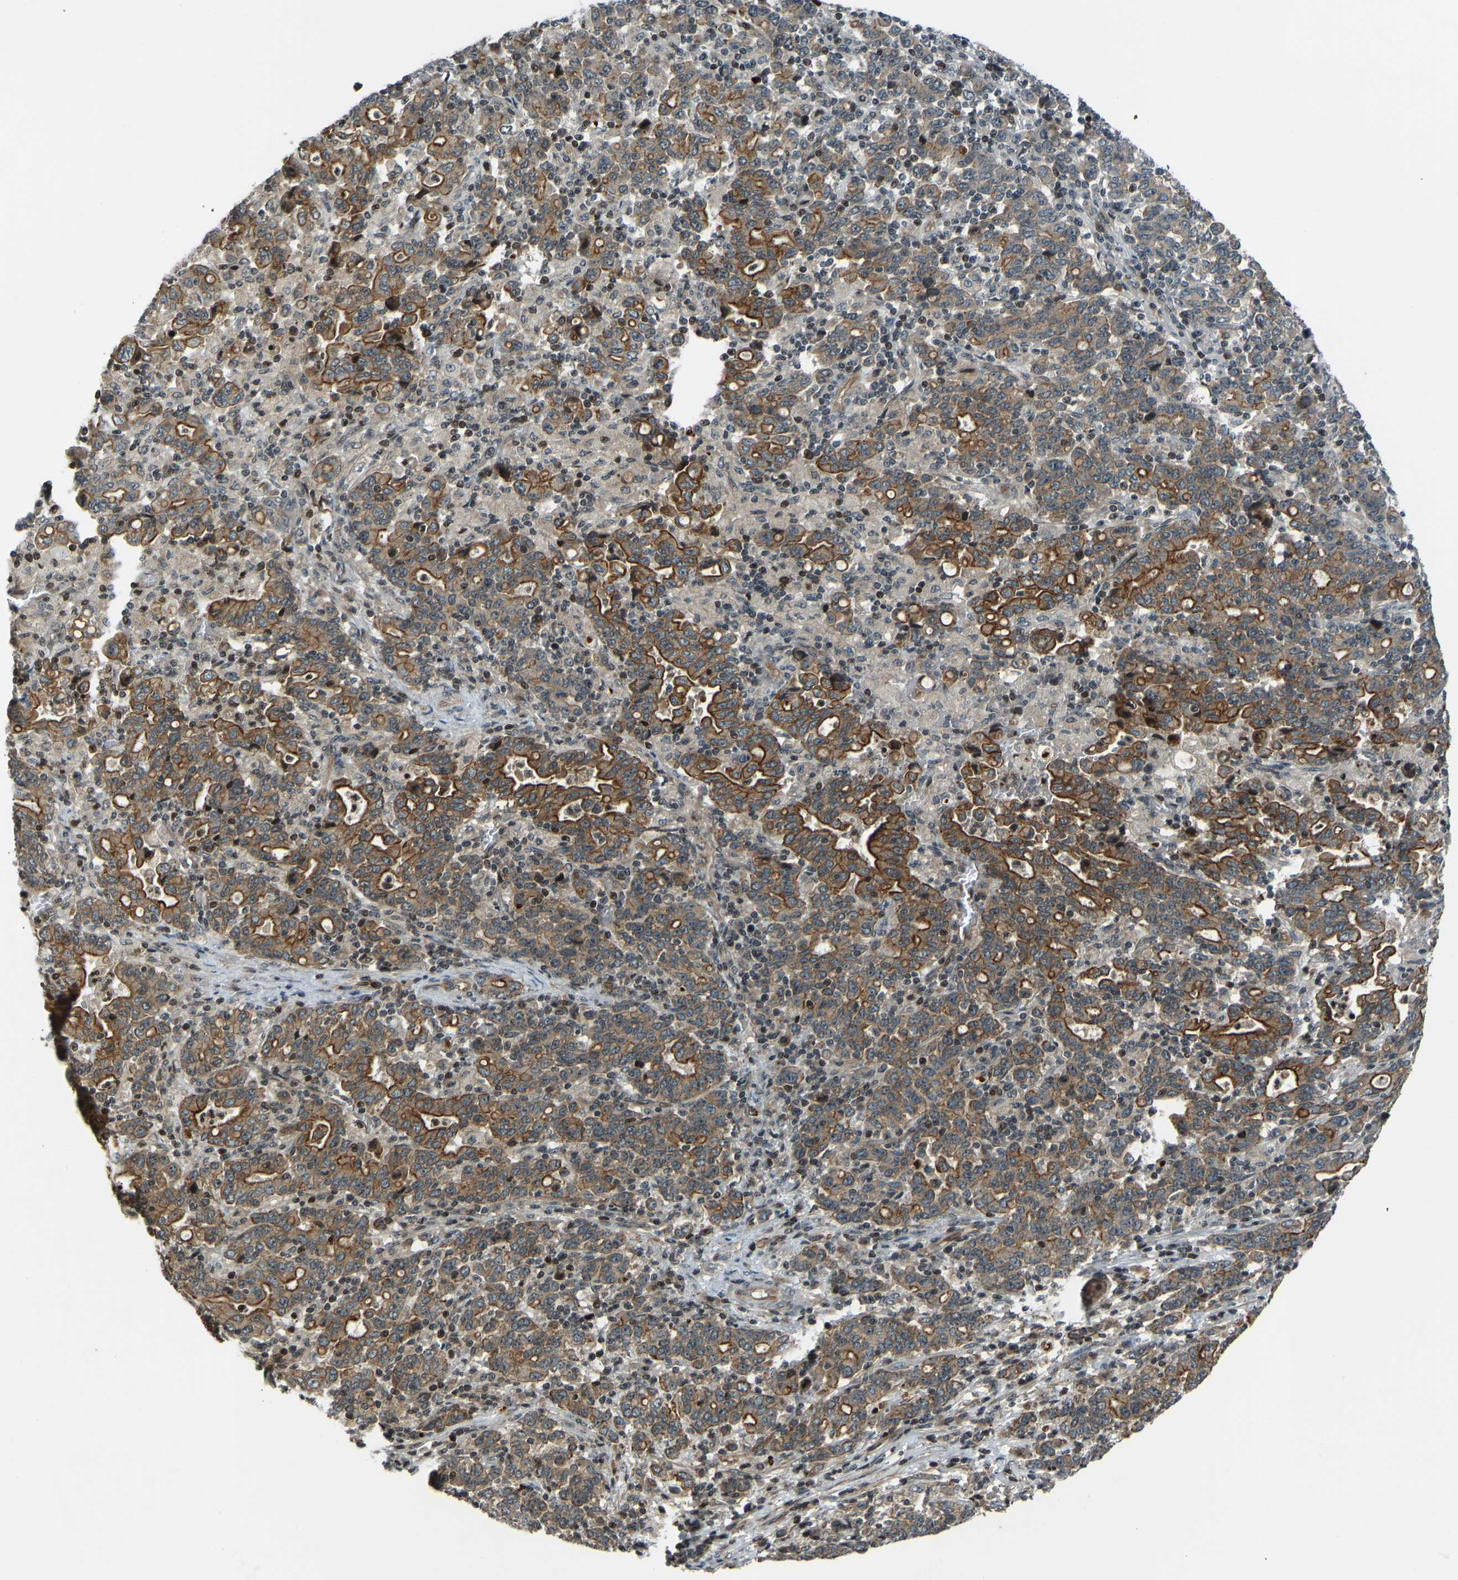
{"staining": {"intensity": "strong", "quantity": ">75%", "location": "cytoplasmic/membranous"}, "tissue": "stomach cancer", "cell_type": "Tumor cells", "image_type": "cancer", "snomed": [{"axis": "morphology", "description": "Adenocarcinoma, NOS"}, {"axis": "topography", "description": "Stomach, upper"}], "caption": "High-magnification brightfield microscopy of stomach cancer (adenocarcinoma) stained with DAB (brown) and counterstained with hematoxylin (blue). tumor cells exhibit strong cytoplasmic/membranous positivity is identified in approximately>75% of cells.", "gene": "SVOPL", "patient": {"sex": "male", "age": 69}}